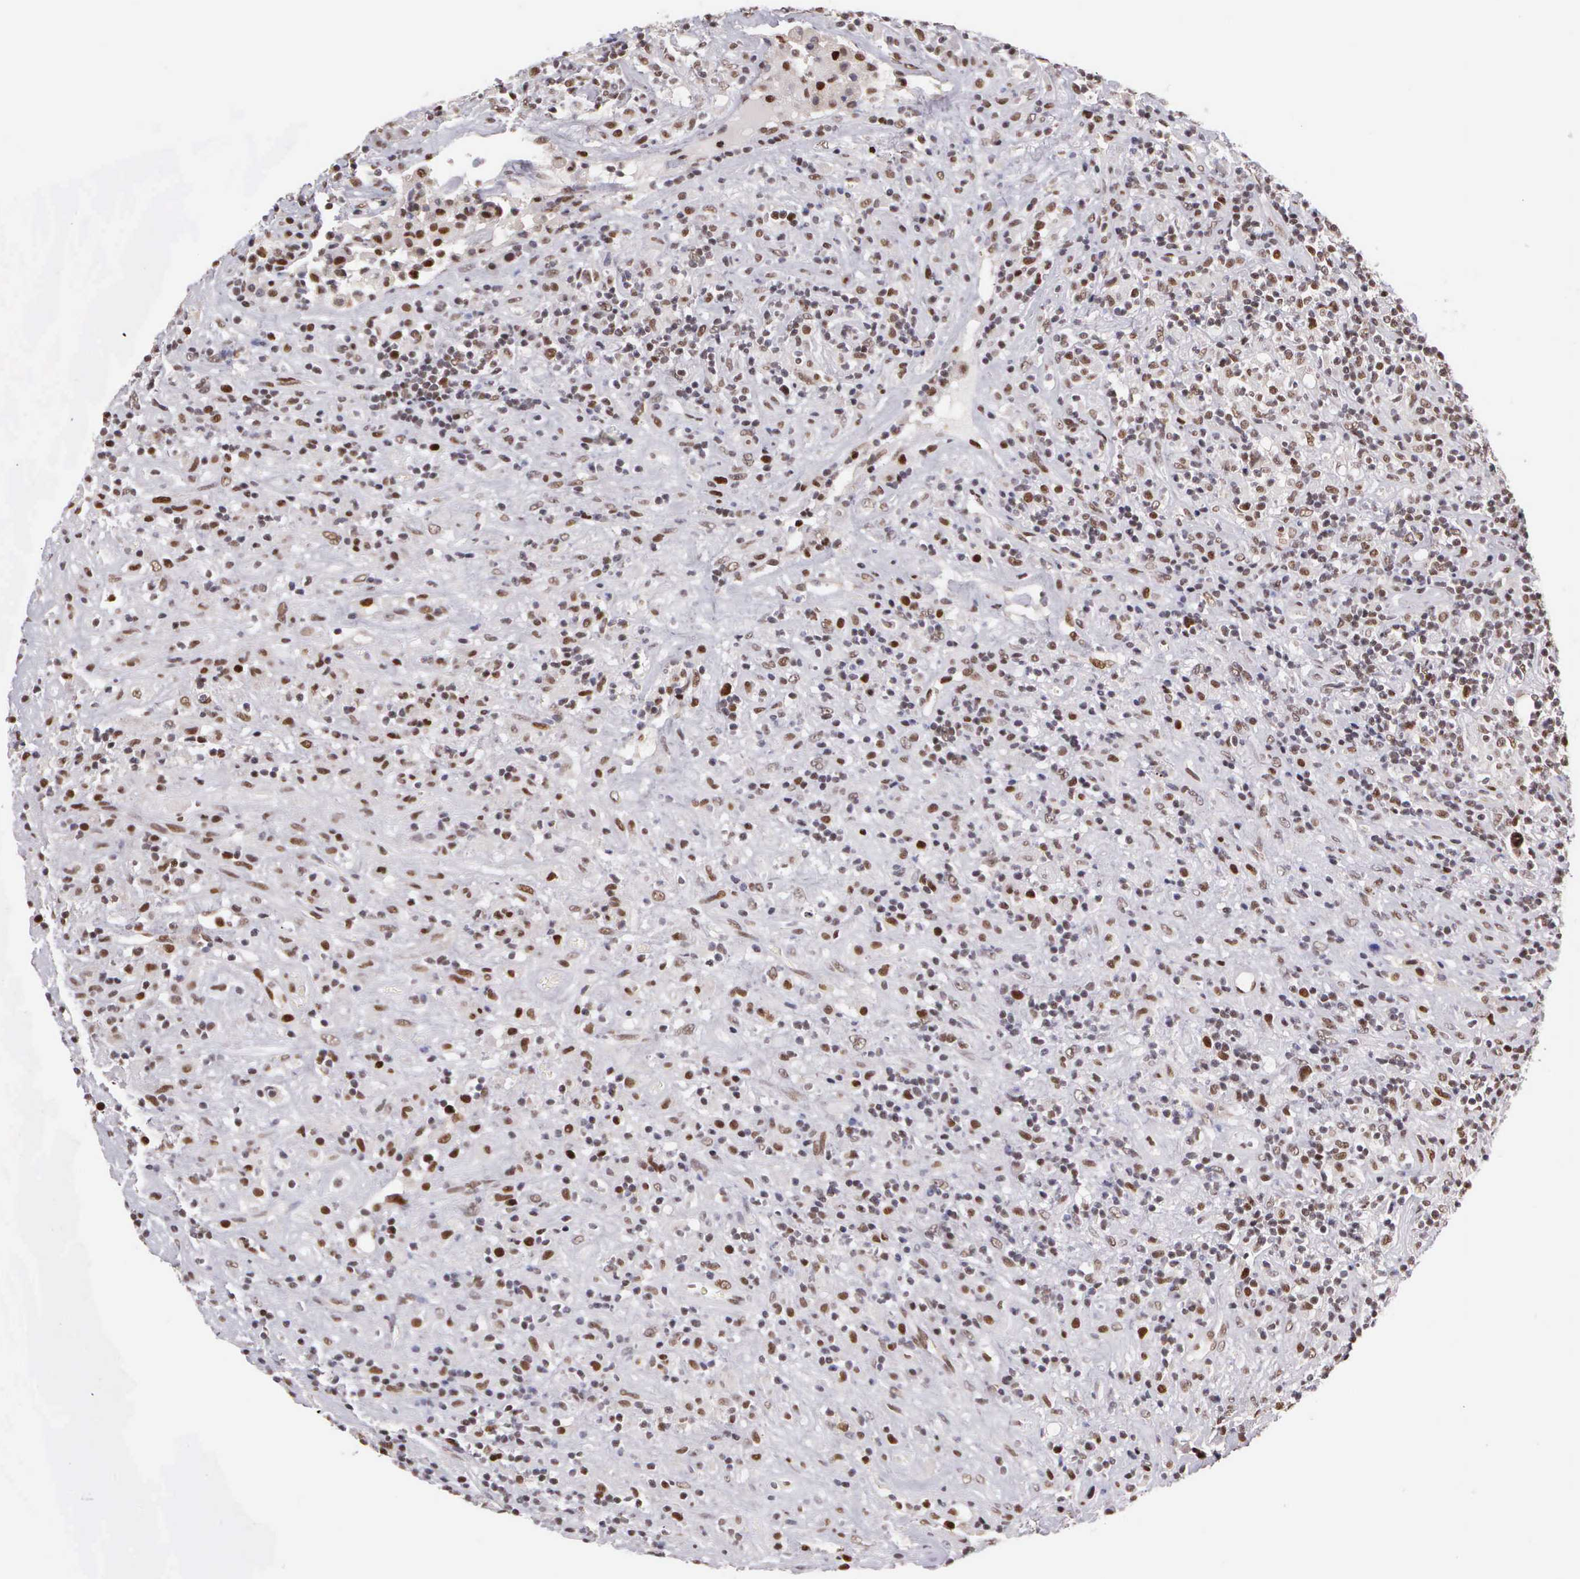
{"staining": {"intensity": "moderate", "quantity": ">75%", "location": "nuclear"}, "tissue": "lymphoma", "cell_type": "Tumor cells", "image_type": "cancer", "snomed": [{"axis": "morphology", "description": "Hodgkin's disease, NOS"}, {"axis": "topography", "description": "Lymph node"}], "caption": "Immunohistochemistry image of lymphoma stained for a protein (brown), which reveals medium levels of moderate nuclear staining in about >75% of tumor cells.", "gene": "UBR7", "patient": {"sex": "male", "age": 46}}